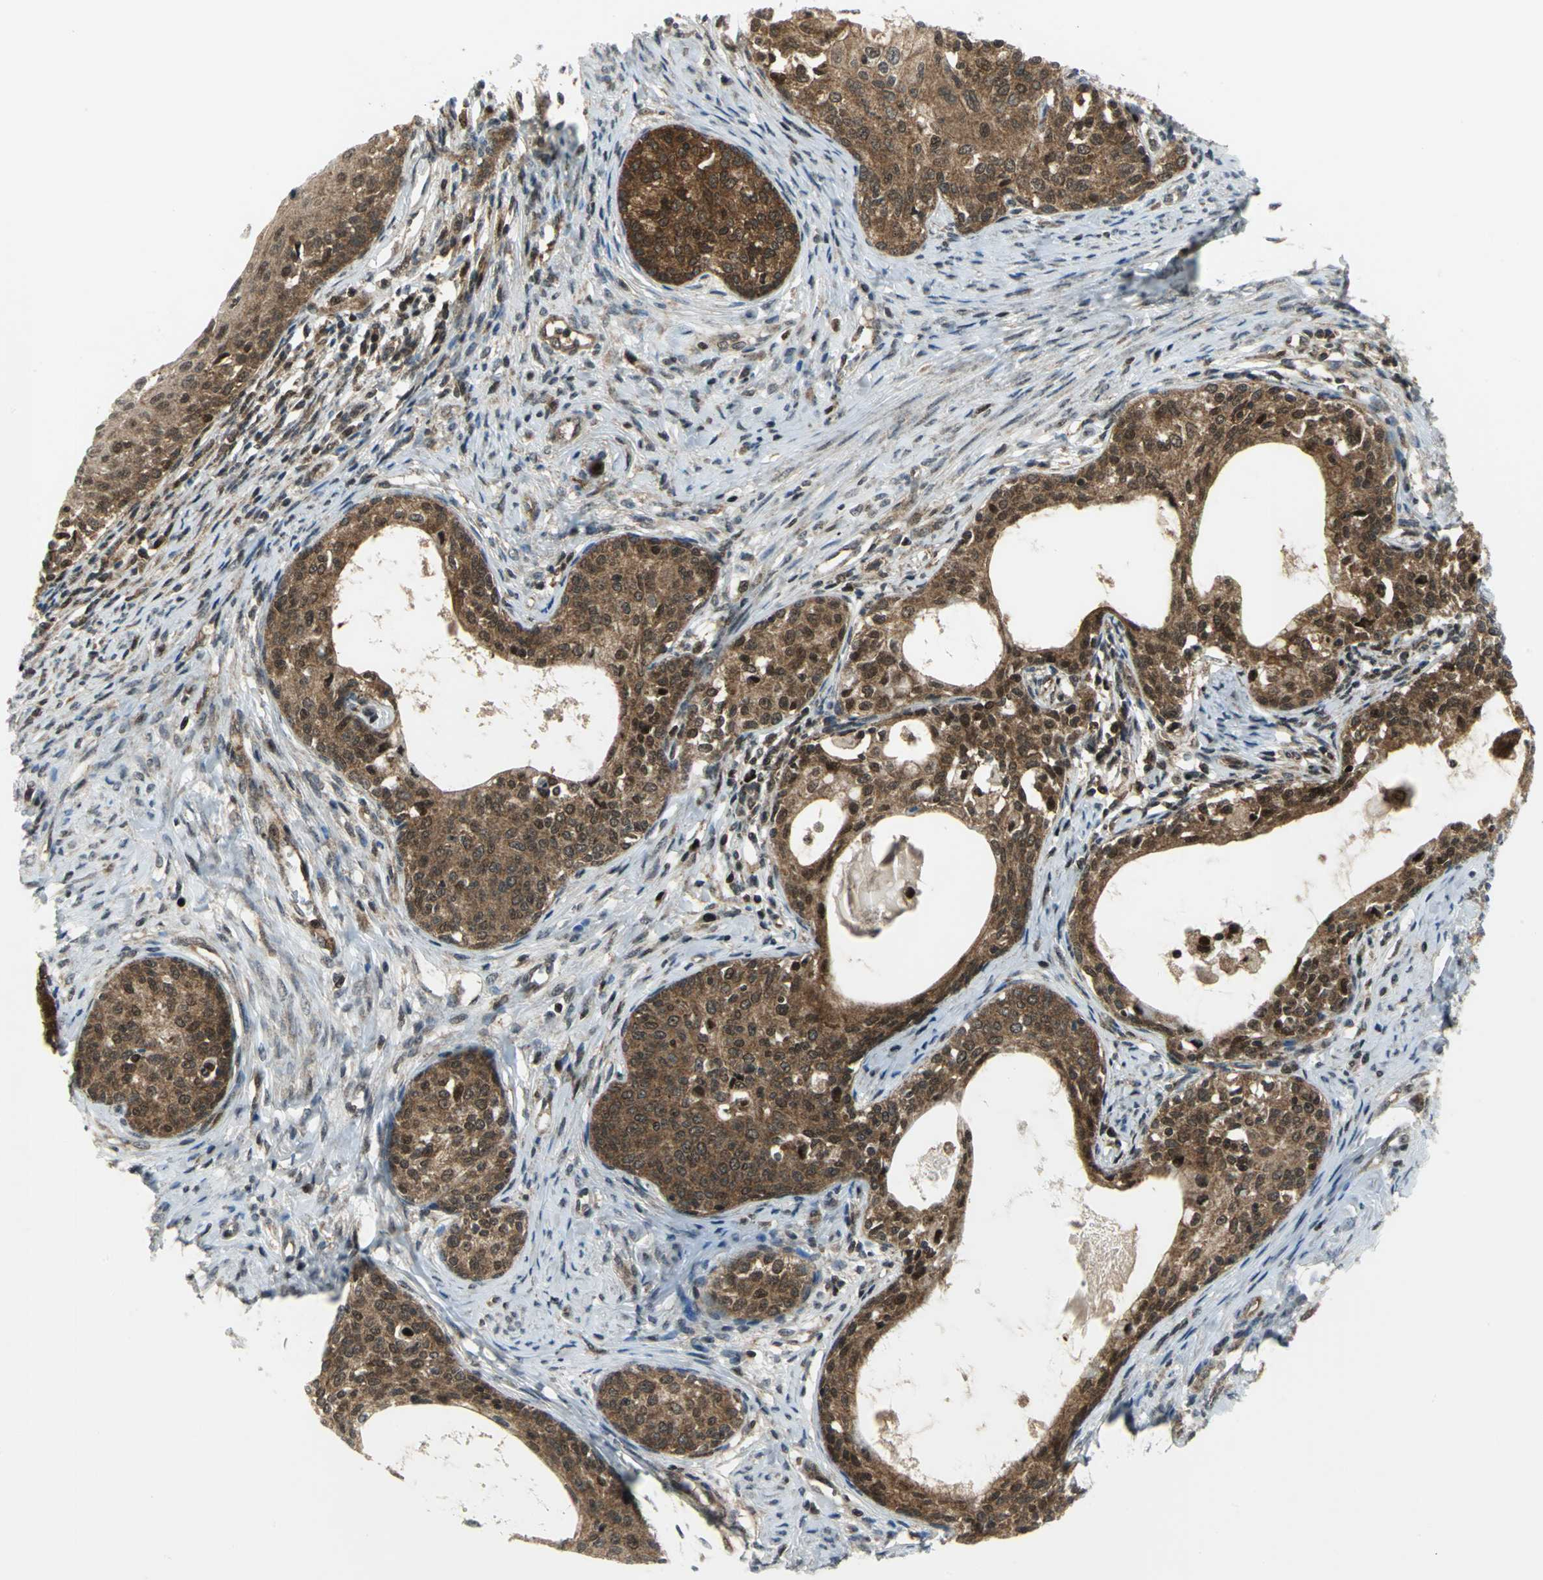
{"staining": {"intensity": "moderate", "quantity": ">75%", "location": "cytoplasmic/membranous,nuclear"}, "tissue": "cervical cancer", "cell_type": "Tumor cells", "image_type": "cancer", "snomed": [{"axis": "morphology", "description": "Squamous cell carcinoma, NOS"}, {"axis": "morphology", "description": "Adenocarcinoma, NOS"}, {"axis": "topography", "description": "Cervix"}], "caption": "Immunohistochemistry (IHC) of human cervical adenocarcinoma reveals medium levels of moderate cytoplasmic/membranous and nuclear expression in approximately >75% of tumor cells.", "gene": "PSMA4", "patient": {"sex": "female", "age": 52}}